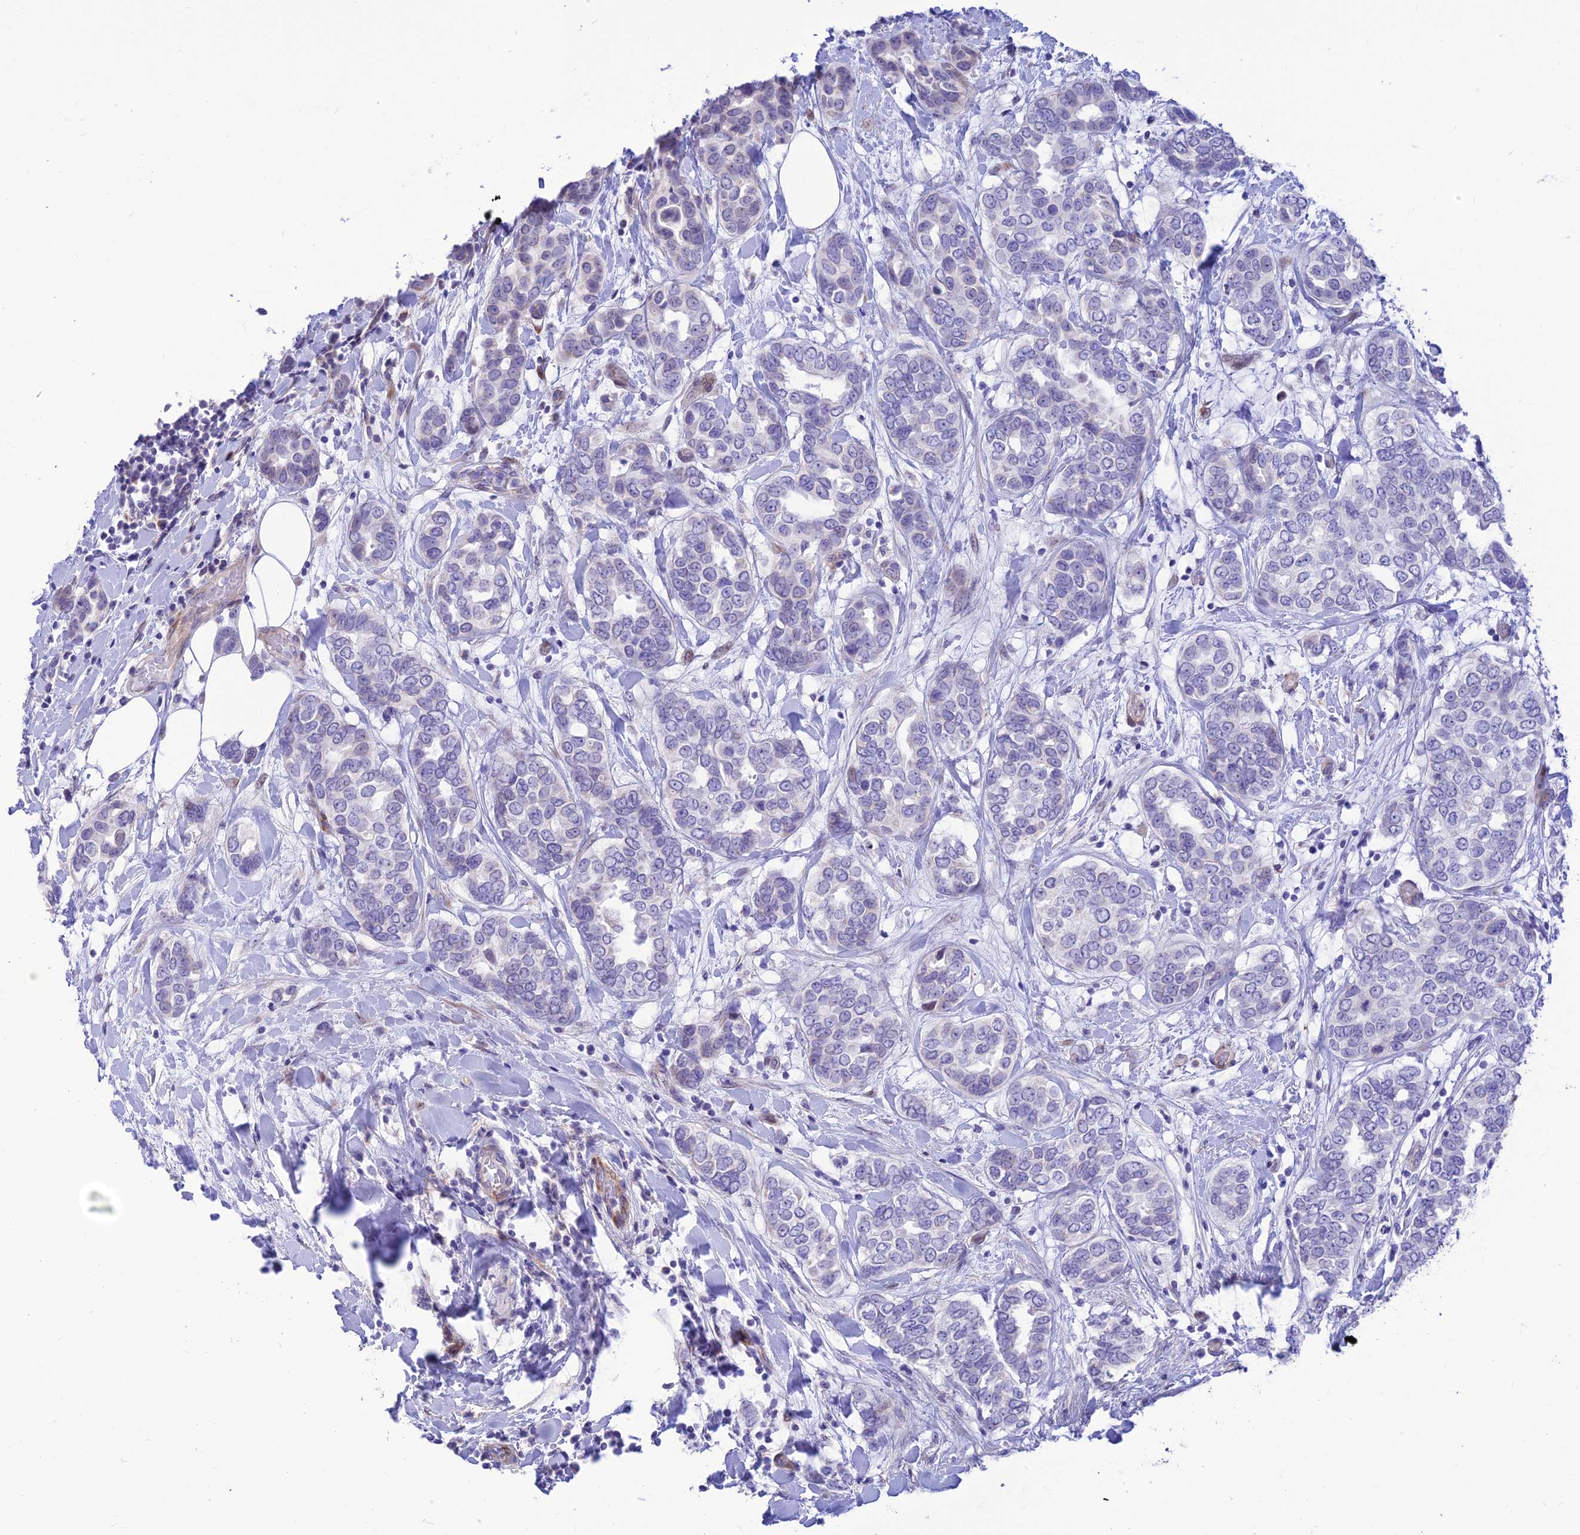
{"staining": {"intensity": "negative", "quantity": "none", "location": "none"}, "tissue": "breast cancer", "cell_type": "Tumor cells", "image_type": "cancer", "snomed": [{"axis": "morphology", "description": "Lobular carcinoma"}, {"axis": "topography", "description": "Breast"}], "caption": "DAB (3,3'-diaminobenzidine) immunohistochemical staining of human lobular carcinoma (breast) exhibits no significant positivity in tumor cells.", "gene": "FAM186B", "patient": {"sex": "female", "age": 51}}